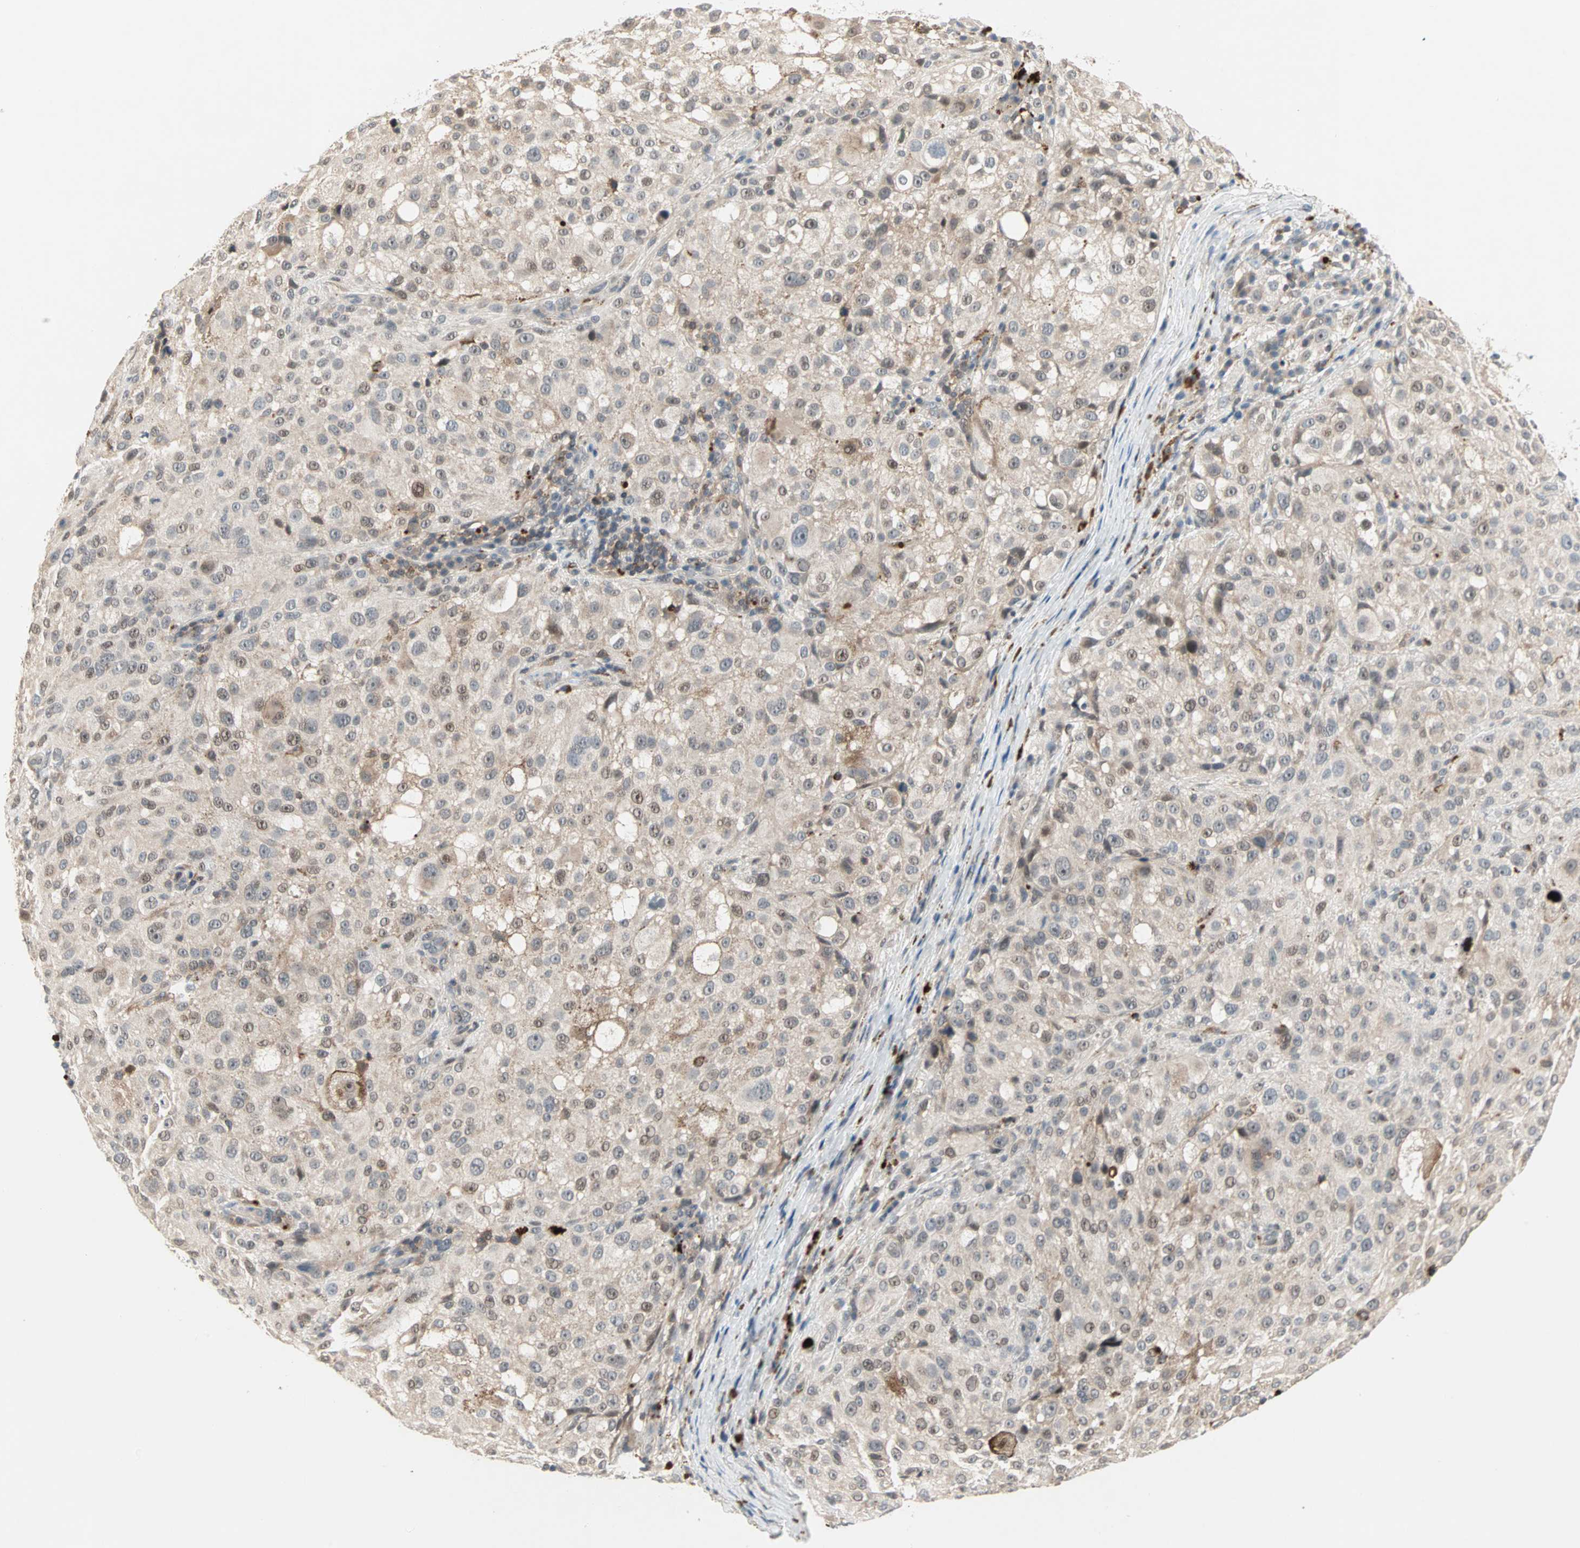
{"staining": {"intensity": "weak", "quantity": "25%-75%", "location": "cytoplasmic/membranous"}, "tissue": "melanoma", "cell_type": "Tumor cells", "image_type": "cancer", "snomed": [{"axis": "morphology", "description": "Necrosis, NOS"}, {"axis": "morphology", "description": "Malignant melanoma, NOS"}, {"axis": "topography", "description": "Skin"}], "caption": "IHC image of neoplastic tissue: malignant melanoma stained using IHC displays low levels of weak protein expression localized specifically in the cytoplasmic/membranous of tumor cells, appearing as a cytoplasmic/membranous brown color.", "gene": "PROS1", "patient": {"sex": "female", "age": 87}}